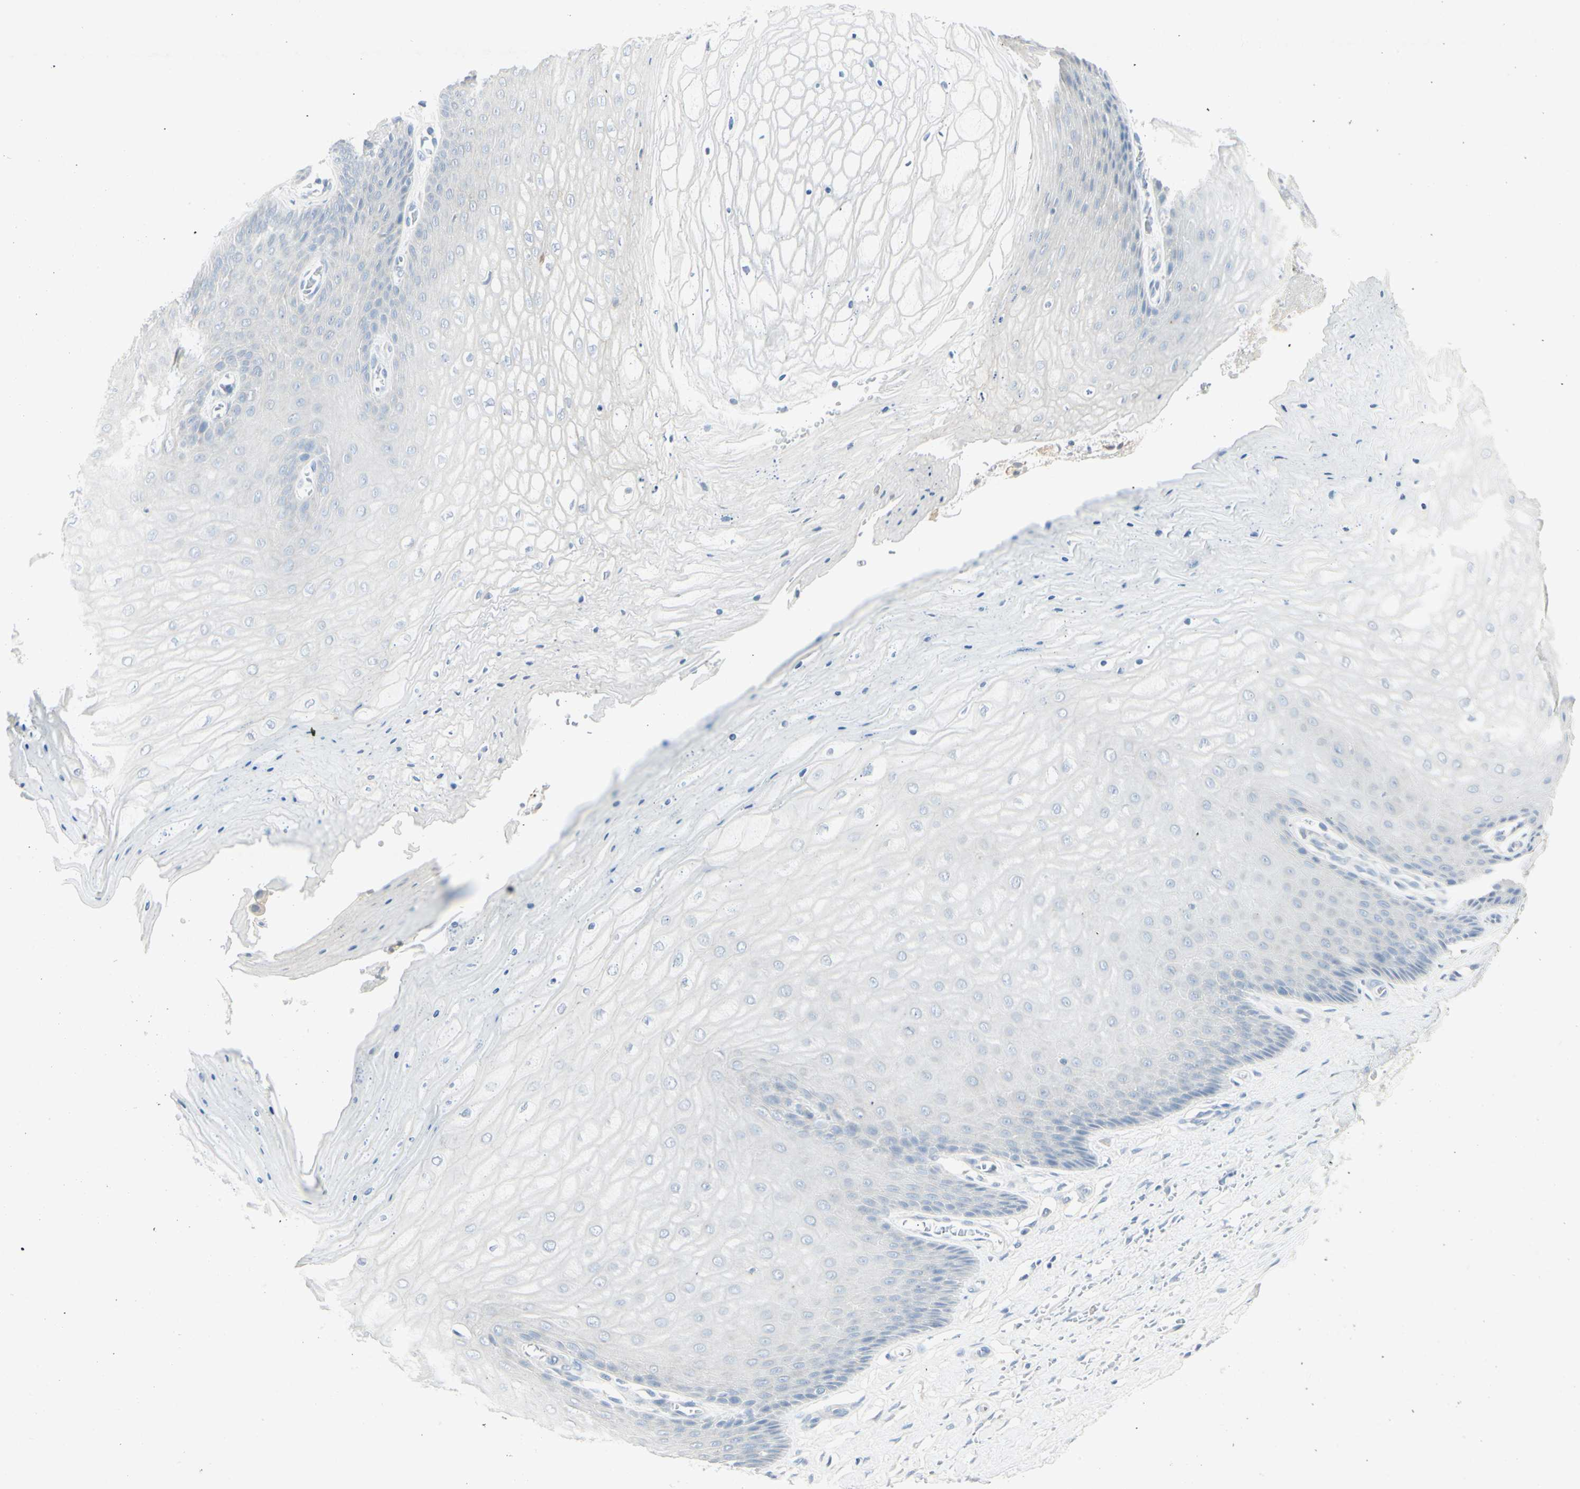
{"staining": {"intensity": "moderate", "quantity": ">75%", "location": "cytoplasmic/membranous"}, "tissue": "cervix", "cell_type": "Glandular cells", "image_type": "normal", "snomed": [{"axis": "morphology", "description": "Normal tissue, NOS"}, {"axis": "topography", "description": "Cervix"}], "caption": "The photomicrograph demonstrates staining of normal cervix, revealing moderate cytoplasmic/membranous protein staining (brown color) within glandular cells.", "gene": "ATP6V1B1", "patient": {"sex": "female", "age": 55}}